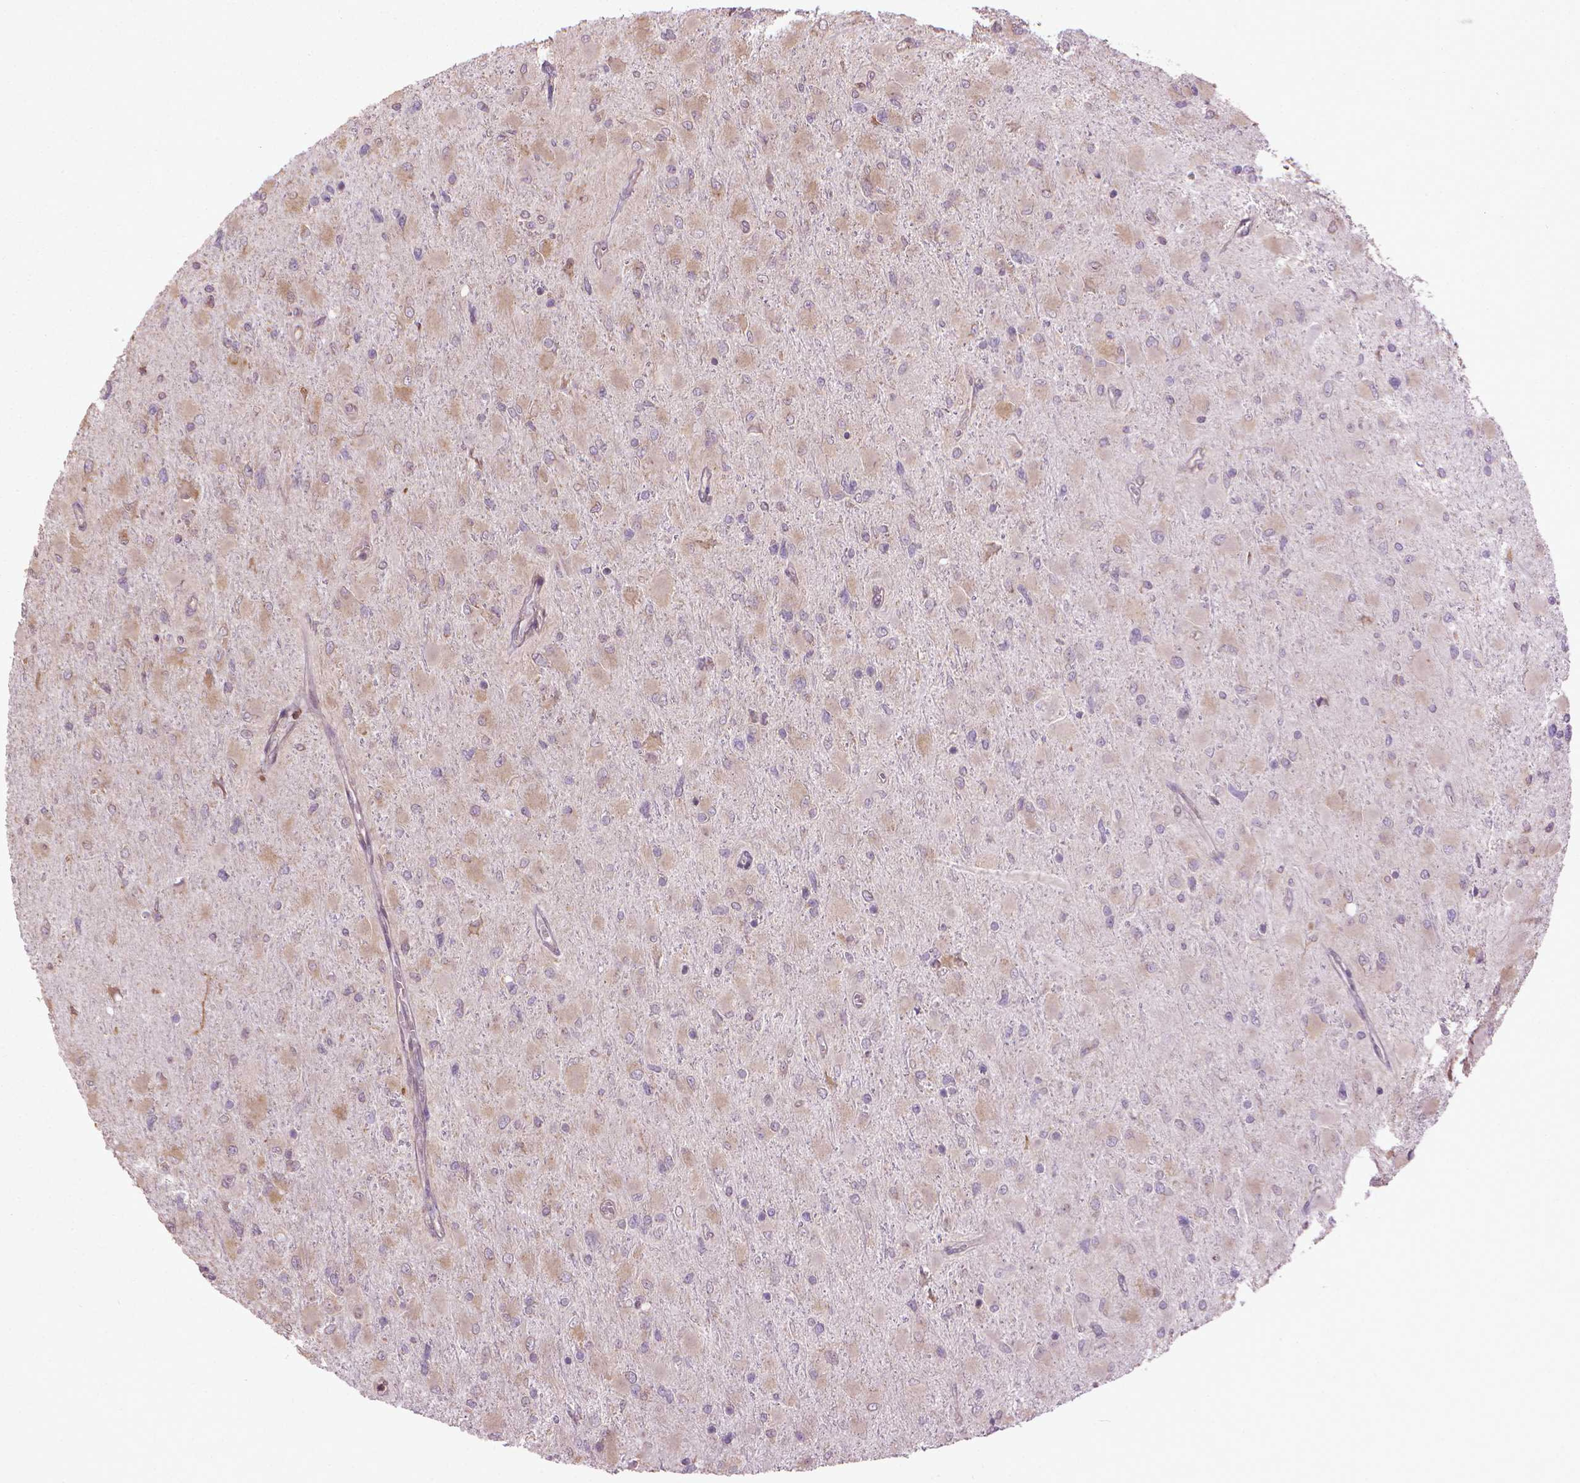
{"staining": {"intensity": "moderate", "quantity": ">75%", "location": "cytoplasmic/membranous"}, "tissue": "glioma", "cell_type": "Tumor cells", "image_type": "cancer", "snomed": [{"axis": "morphology", "description": "Glioma, malignant, High grade"}, {"axis": "topography", "description": "Cerebral cortex"}], "caption": "DAB (3,3'-diaminobenzidine) immunohistochemical staining of glioma shows moderate cytoplasmic/membranous protein expression in approximately >75% of tumor cells.", "gene": "GAS1", "patient": {"sex": "female", "age": 36}}